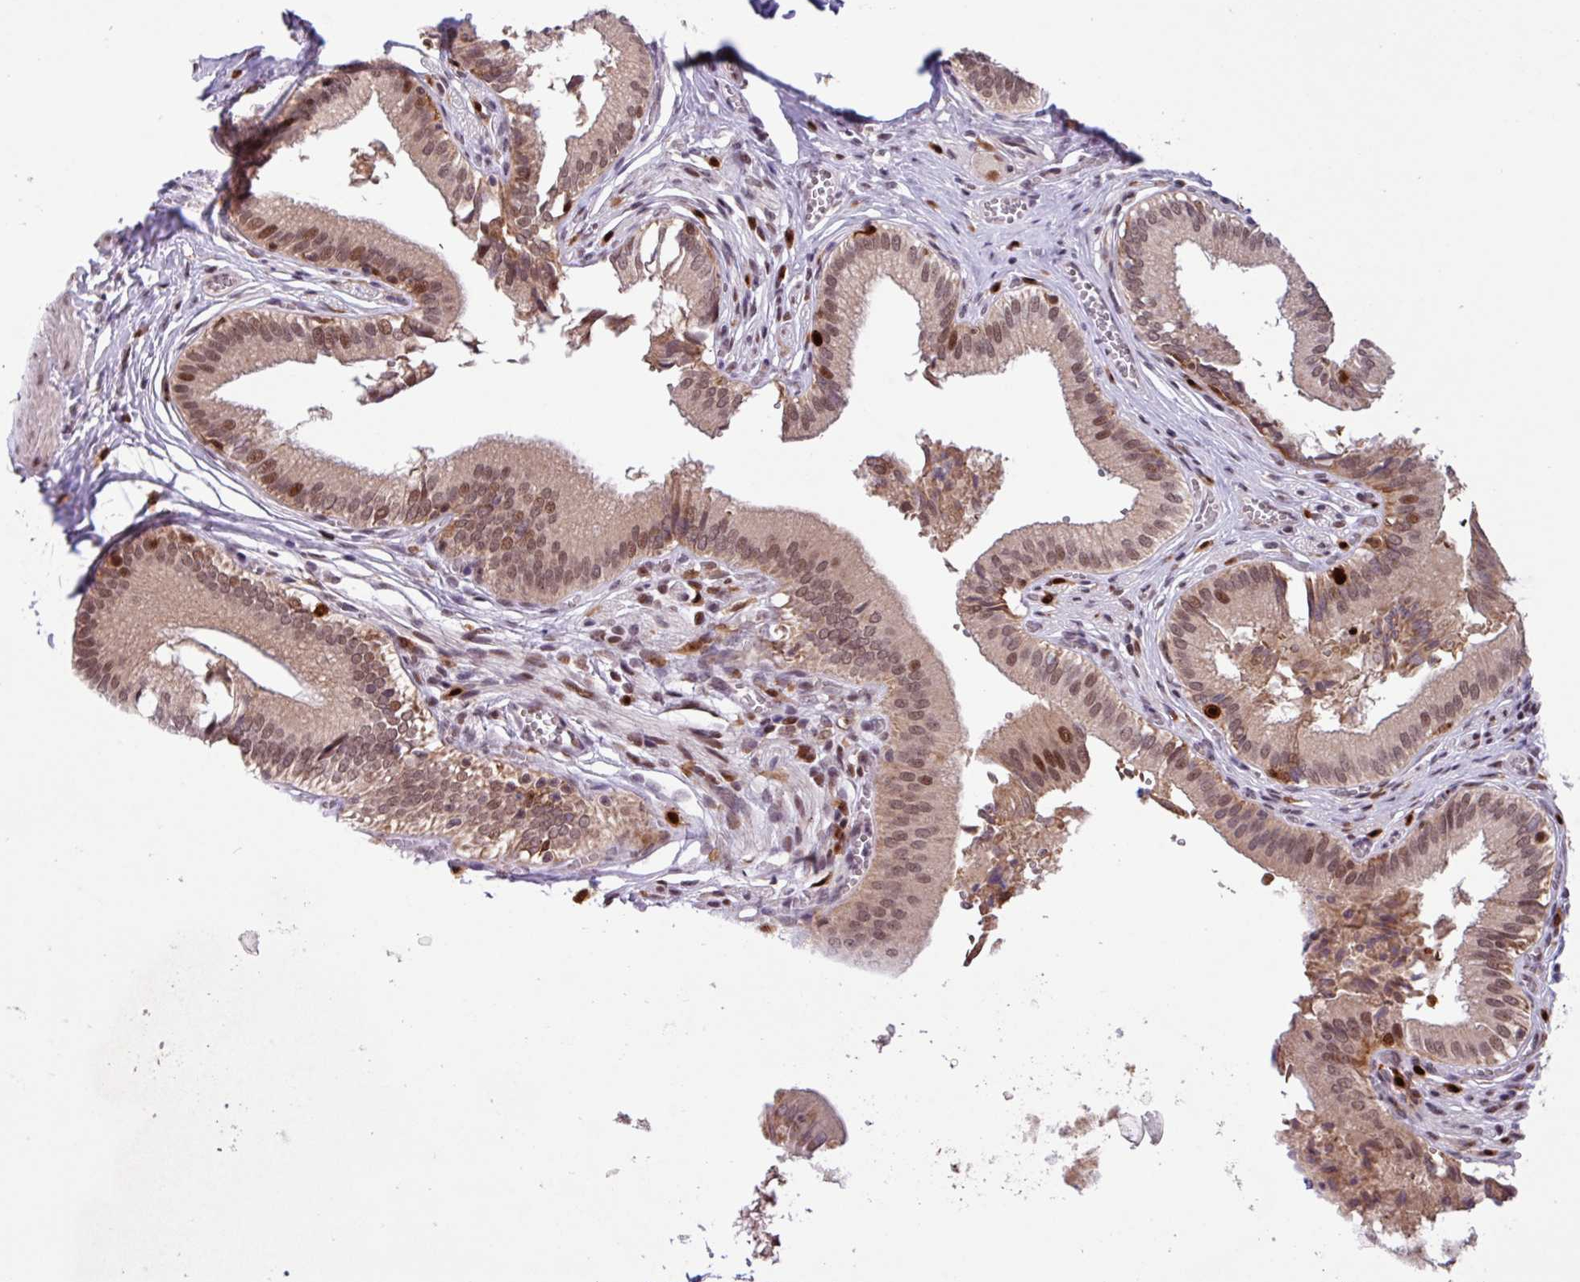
{"staining": {"intensity": "moderate", "quantity": ">75%", "location": "cytoplasmic/membranous,nuclear"}, "tissue": "gallbladder", "cell_type": "Glandular cells", "image_type": "normal", "snomed": [{"axis": "morphology", "description": "Normal tissue, NOS"}, {"axis": "topography", "description": "Gallbladder"}], "caption": "Immunohistochemistry (IHC) image of unremarkable gallbladder: gallbladder stained using immunohistochemistry (IHC) reveals medium levels of moderate protein expression localized specifically in the cytoplasmic/membranous,nuclear of glandular cells, appearing as a cytoplasmic/membranous,nuclear brown color.", "gene": "BRD3", "patient": {"sex": "male", "age": 17}}